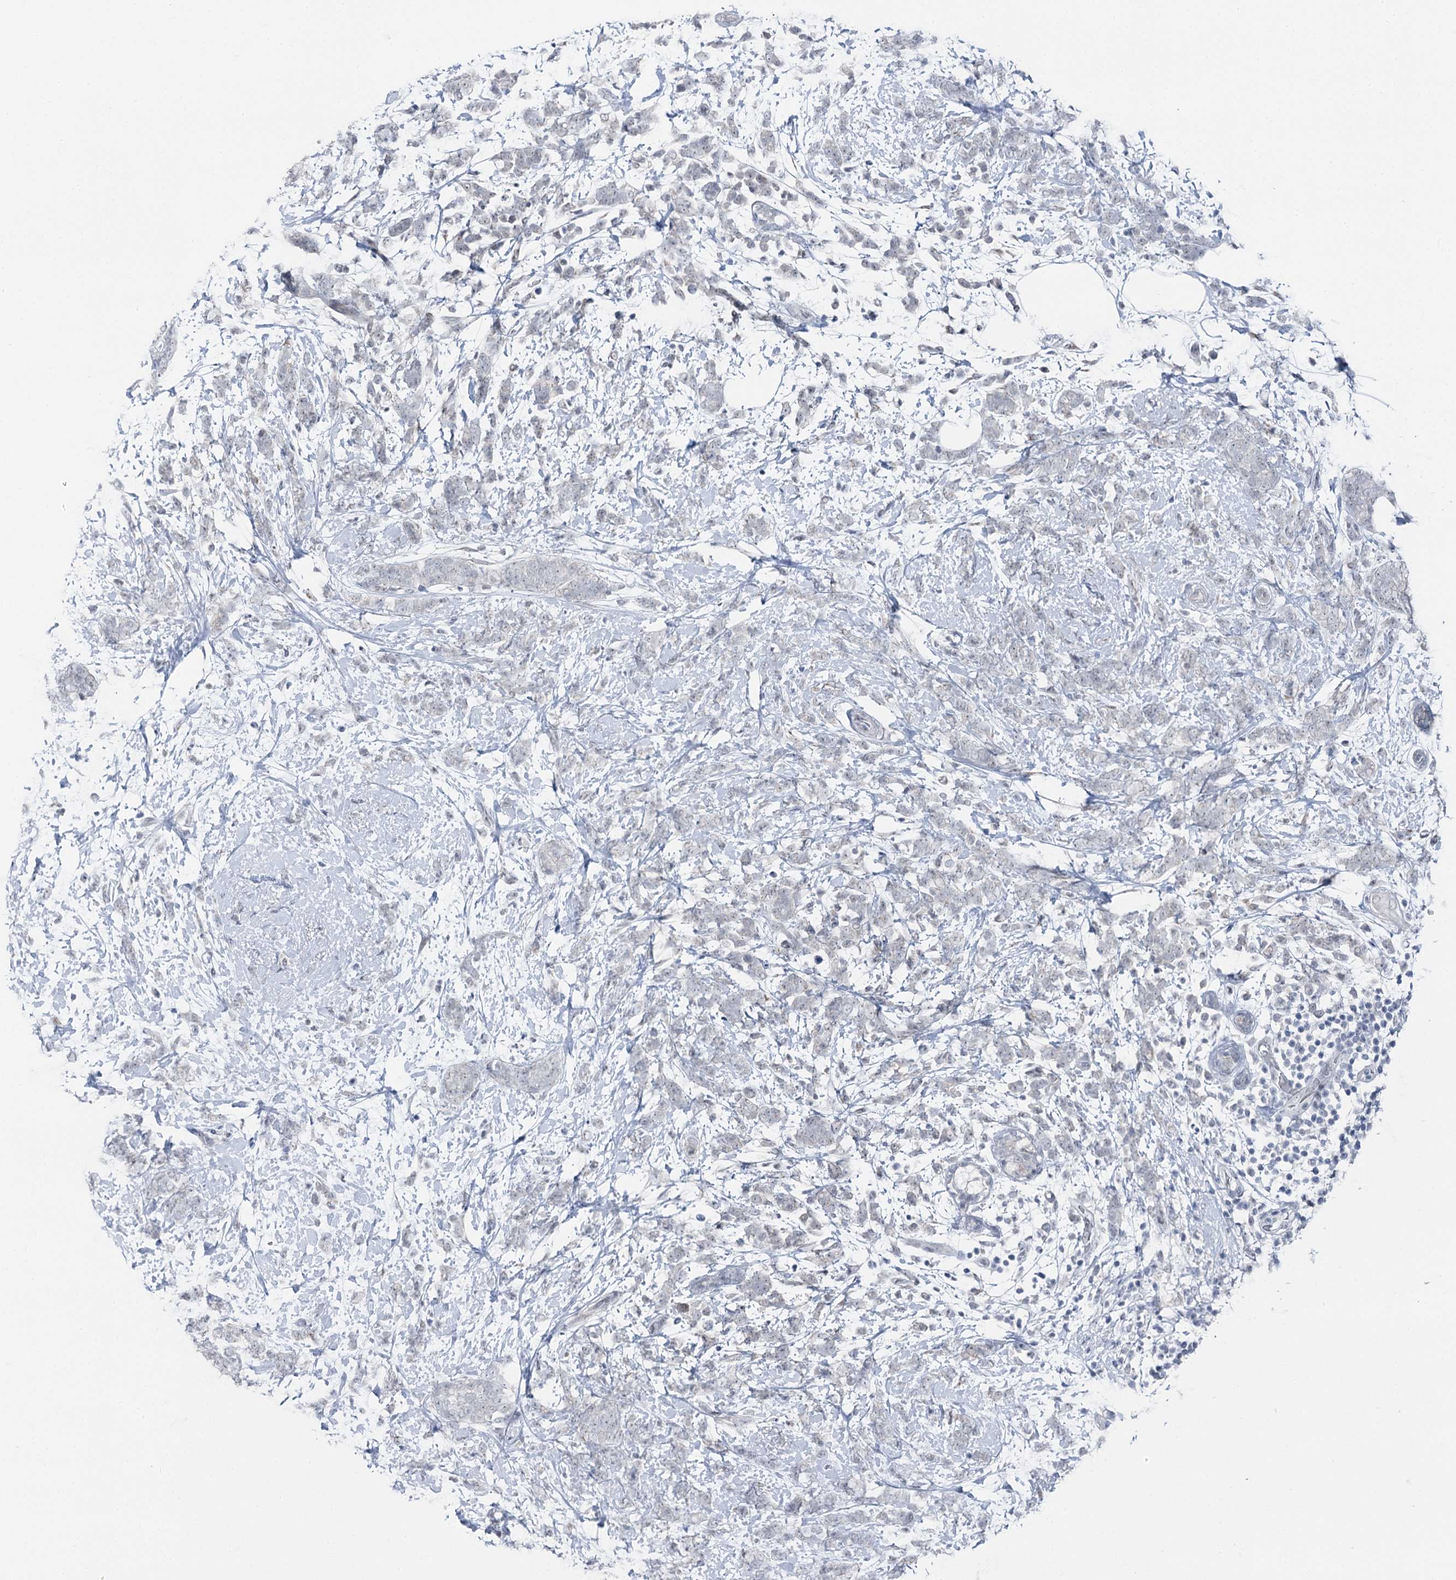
{"staining": {"intensity": "negative", "quantity": "none", "location": "none"}, "tissue": "breast cancer", "cell_type": "Tumor cells", "image_type": "cancer", "snomed": [{"axis": "morphology", "description": "Lobular carcinoma"}, {"axis": "topography", "description": "Breast"}], "caption": "This is an IHC histopathology image of breast cancer (lobular carcinoma). There is no staining in tumor cells.", "gene": "STEEP1", "patient": {"sex": "female", "age": 58}}